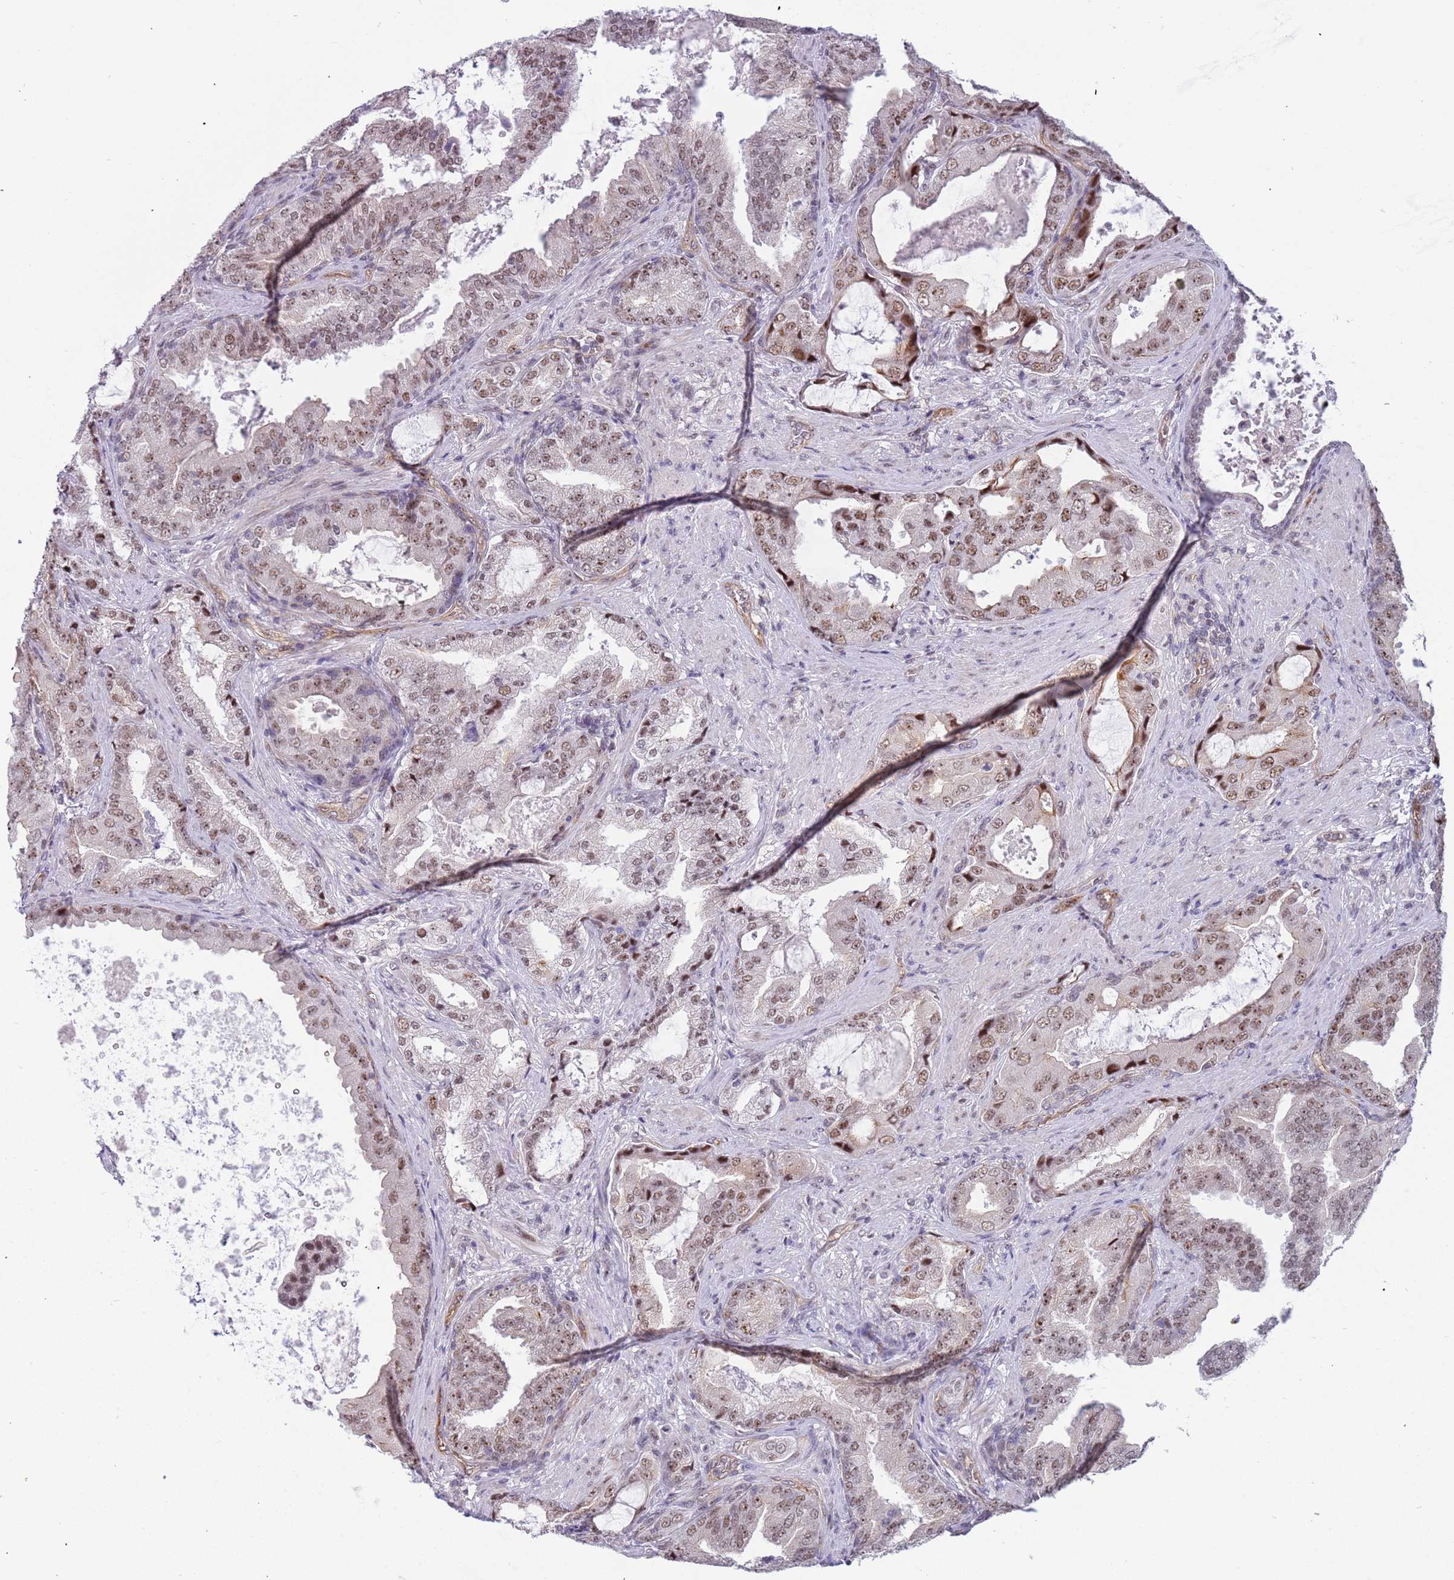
{"staining": {"intensity": "moderate", "quantity": ">75%", "location": "nuclear"}, "tissue": "prostate cancer", "cell_type": "Tumor cells", "image_type": "cancer", "snomed": [{"axis": "morphology", "description": "Adenocarcinoma, High grade"}, {"axis": "topography", "description": "Prostate"}], "caption": "Human prostate cancer (adenocarcinoma (high-grade)) stained with a protein marker exhibits moderate staining in tumor cells.", "gene": "LRMDA", "patient": {"sex": "male", "age": 68}}